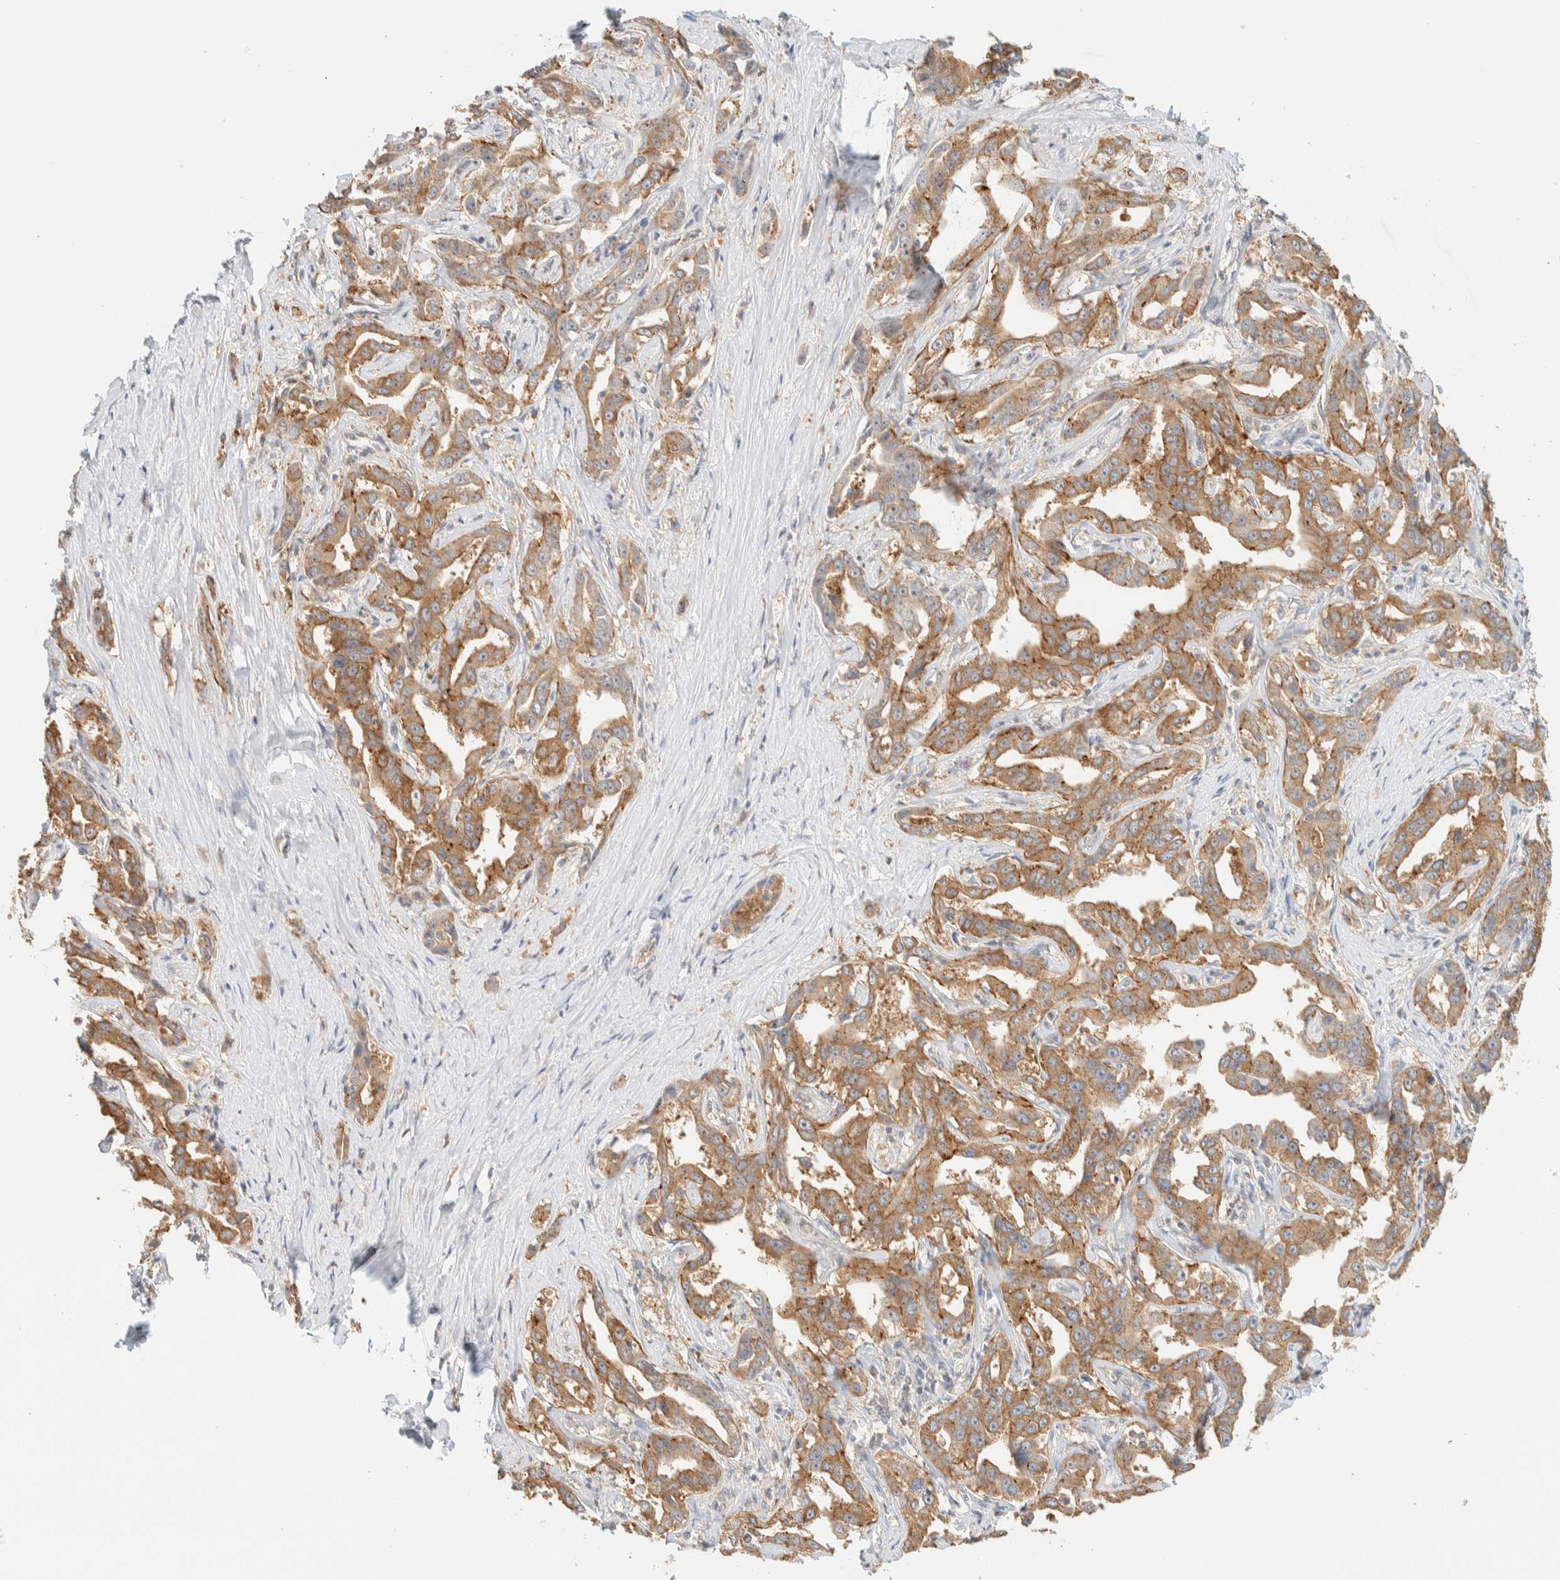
{"staining": {"intensity": "moderate", "quantity": ">75%", "location": "cytoplasmic/membranous"}, "tissue": "liver cancer", "cell_type": "Tumor cells", "image_type": "cancer", "snomed": [{"axis": "morphology", "description": "Cholangiocarcinoma"}, {"axis": "topography", "description": "Liver"}], "caption": "Immunohistochemistry photomicrograph of neoplastic tissue: human liver cancer stained using IHC shows medium levels of moderate protein expression localized specifically in the cytoplasmic/membranous of tumor cells, appearing as a cytoplasmic/membranous brown color.", "gene": "TBC1D8B", "patient": {"sex": "male", "age": 59}}